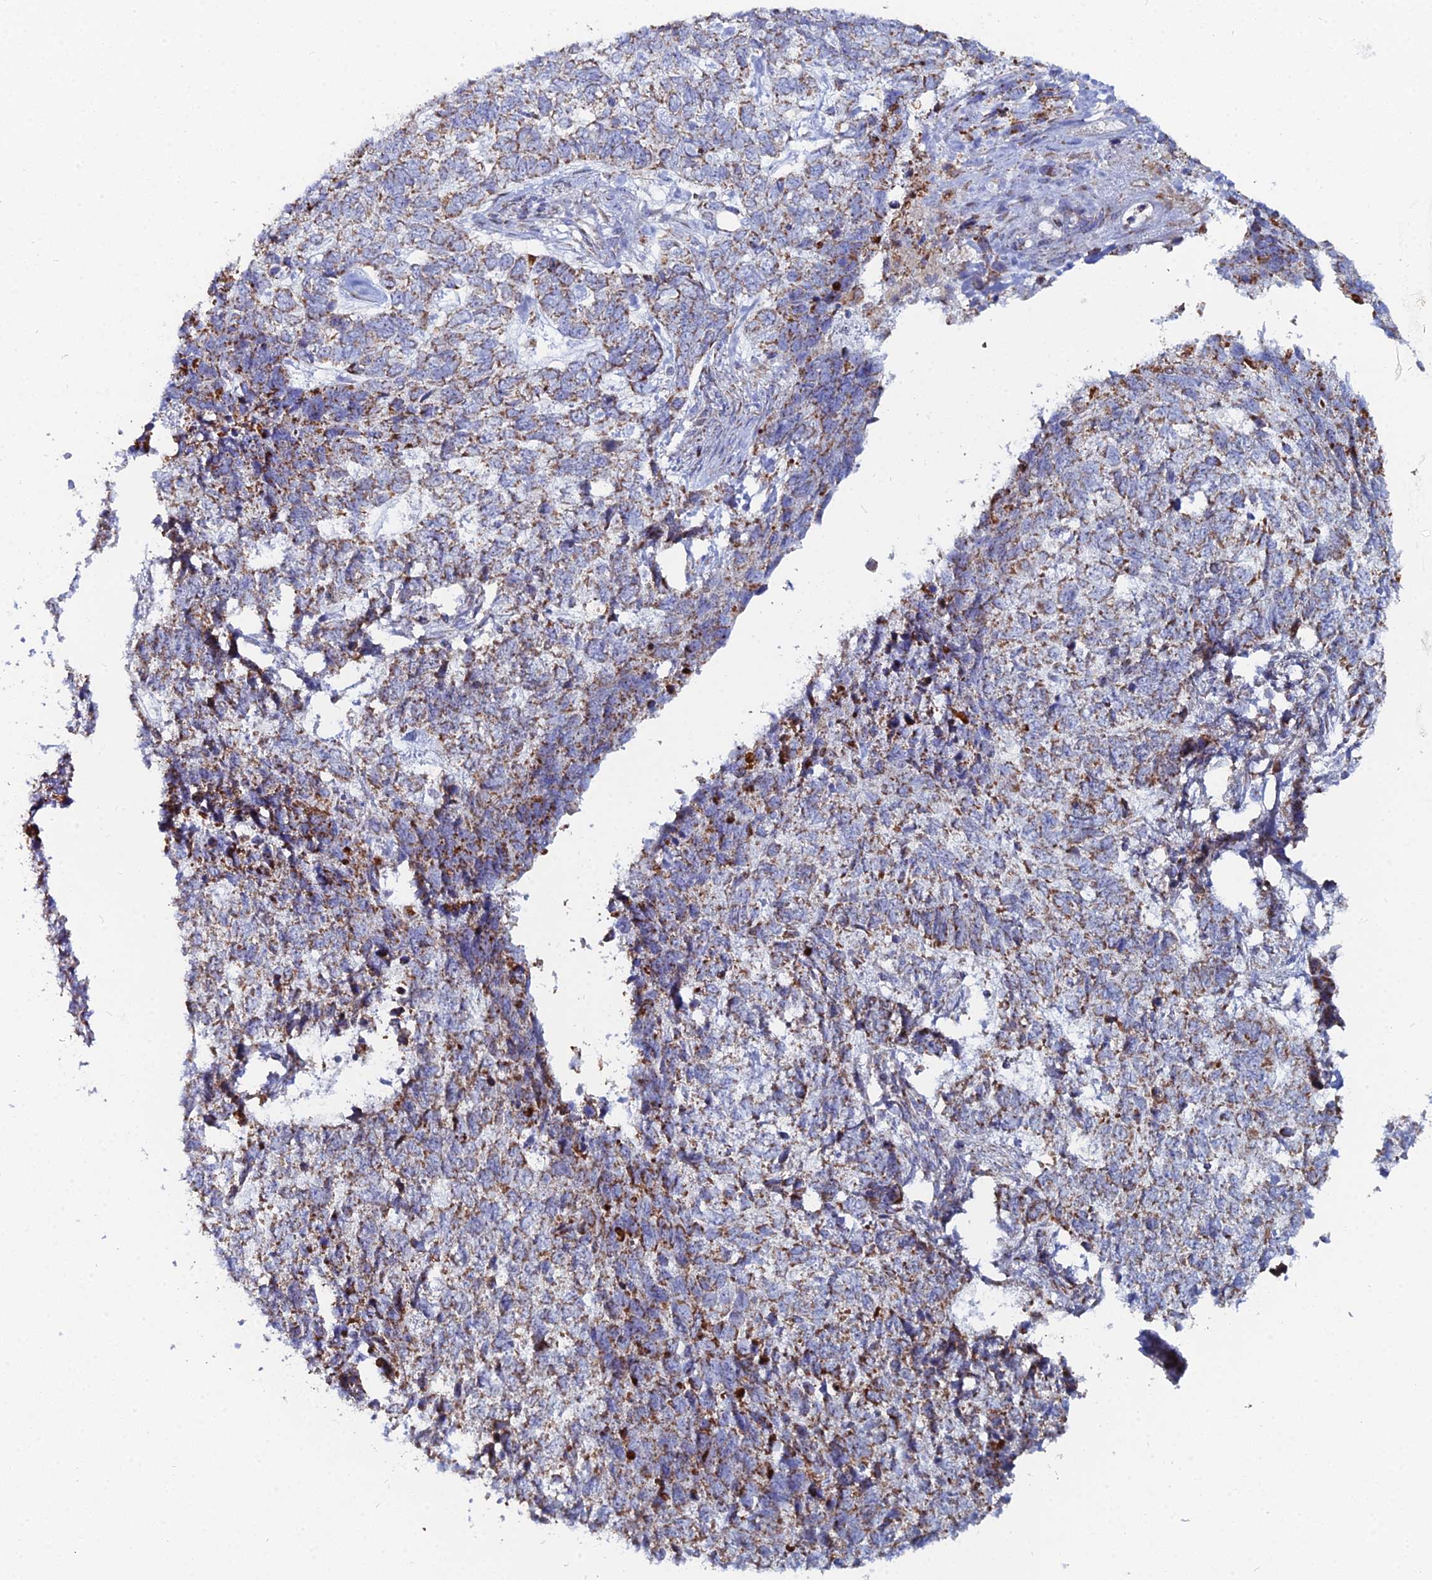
{"staining": {"intensity": "moderate", "quantity": "25%-75%", "location": "cytoplasmic/membranous"}, "tissue": "skin cancer", "cell_type": "Tumor cells", "image_type": "cancer", "snomed": [{"axis": "morphology", "description": "Basal cell carcinoma"}, {"axis": "topography", "description": "Skin"}], "caption": "The micrograph shows a brown stain indicating the presence of a protein in the cytoplasmic/membranous of tumor cells in skin cancer (basal cell carcinoma). (DAB IHC, brown staining for protein, blue staining for nuclei).", "gene": "MPC1", "patient": {"sex": "female", "age": 65}}